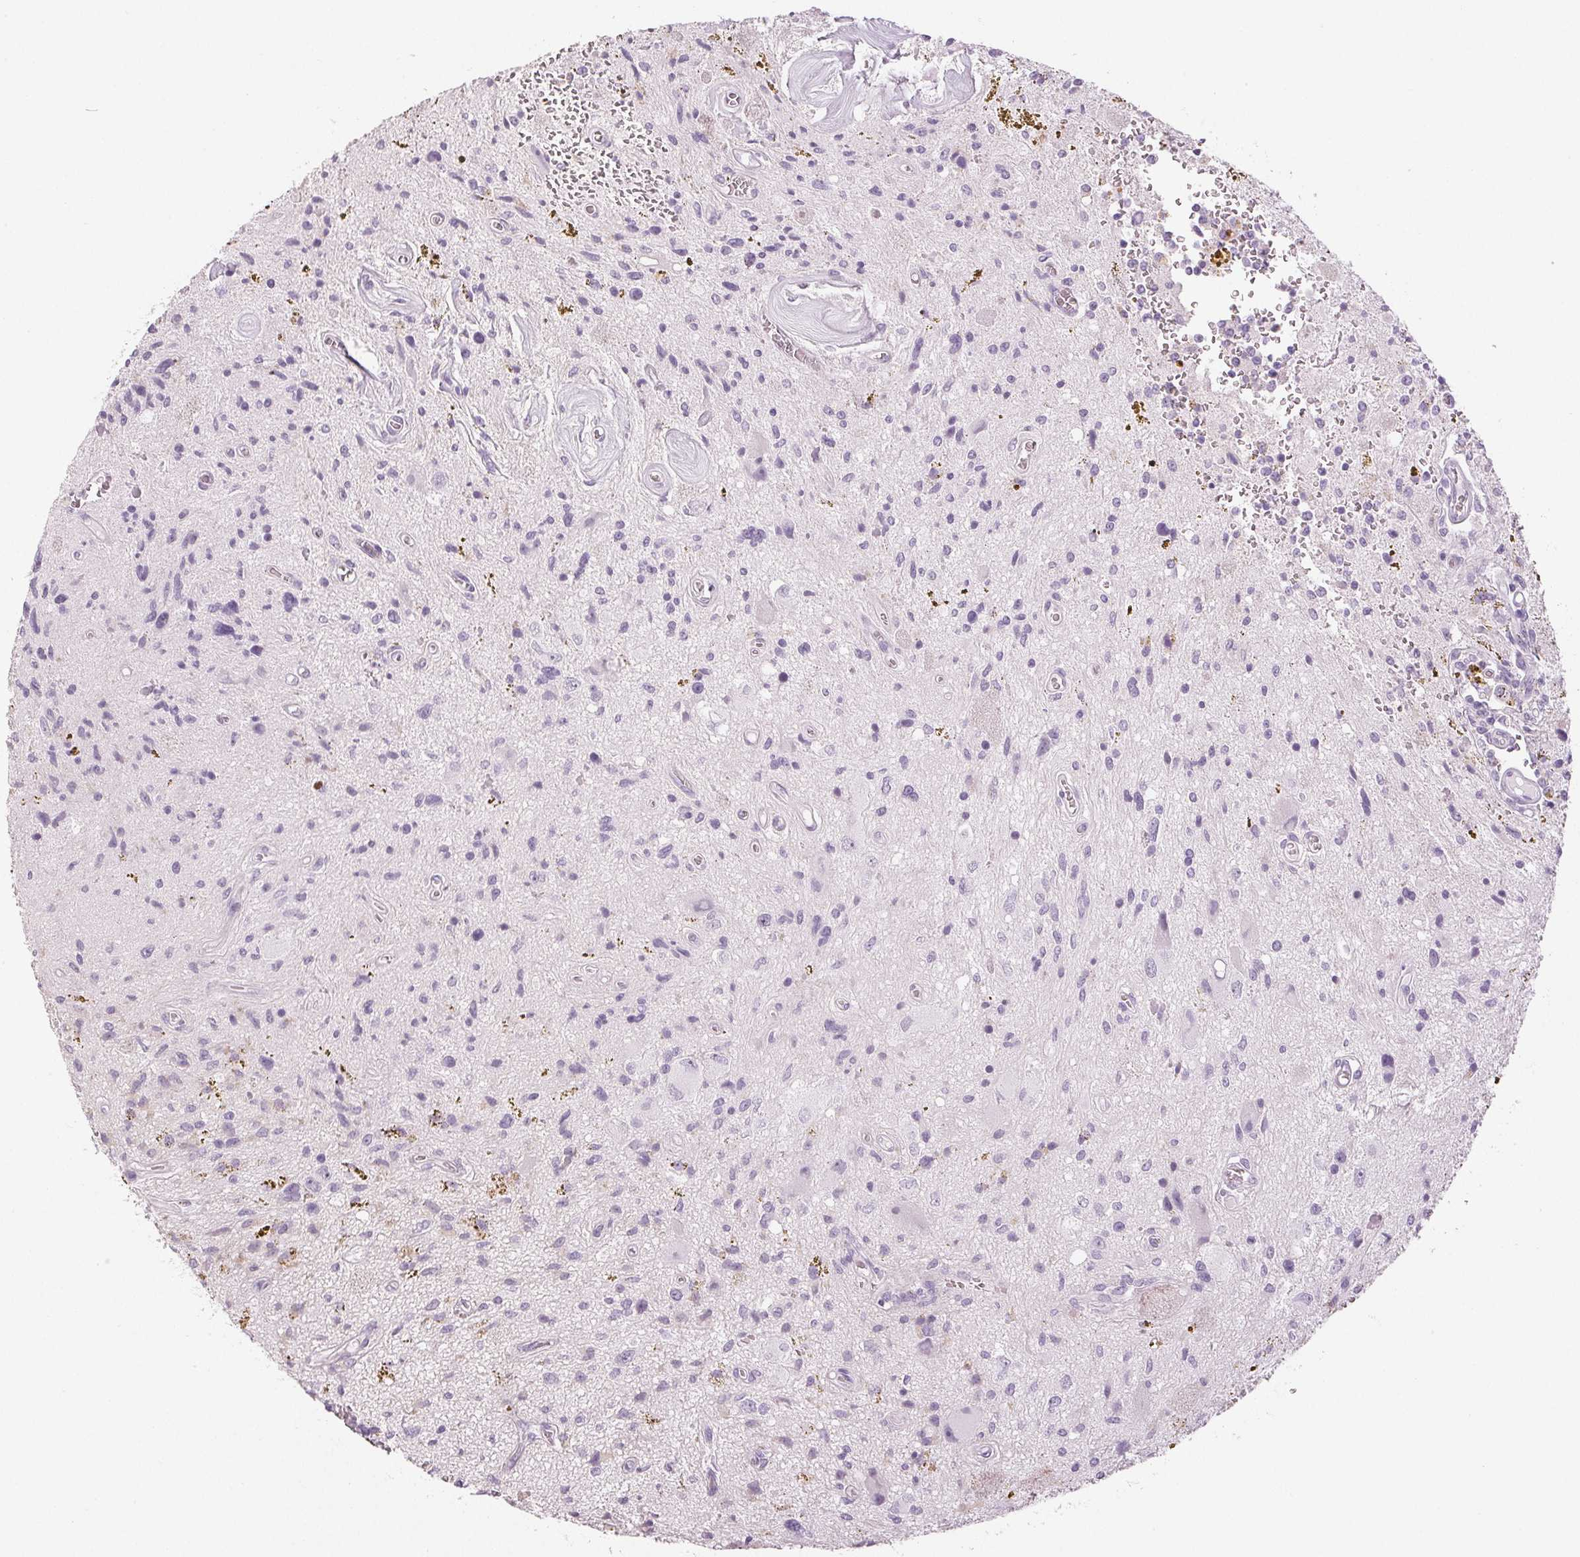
{"staining": {"intensity": "negative", "quantity": "none", "location": "none"}, "tissue": "glioma", "cell_type": "Tumor cells", "image_type": "cancer", "snomed": [{"axis": "morphology", "description": "Glioma, malignant, Low grade"}, {"axis": "topography", "description": "Cerebellum"}], "caption": "An immunohistochemistry (IHC) image of glioma is shown. There is no staining in tumor cells of glioma.", "gene": "LTF", "patient": {"sex": "female", "age": 14}}